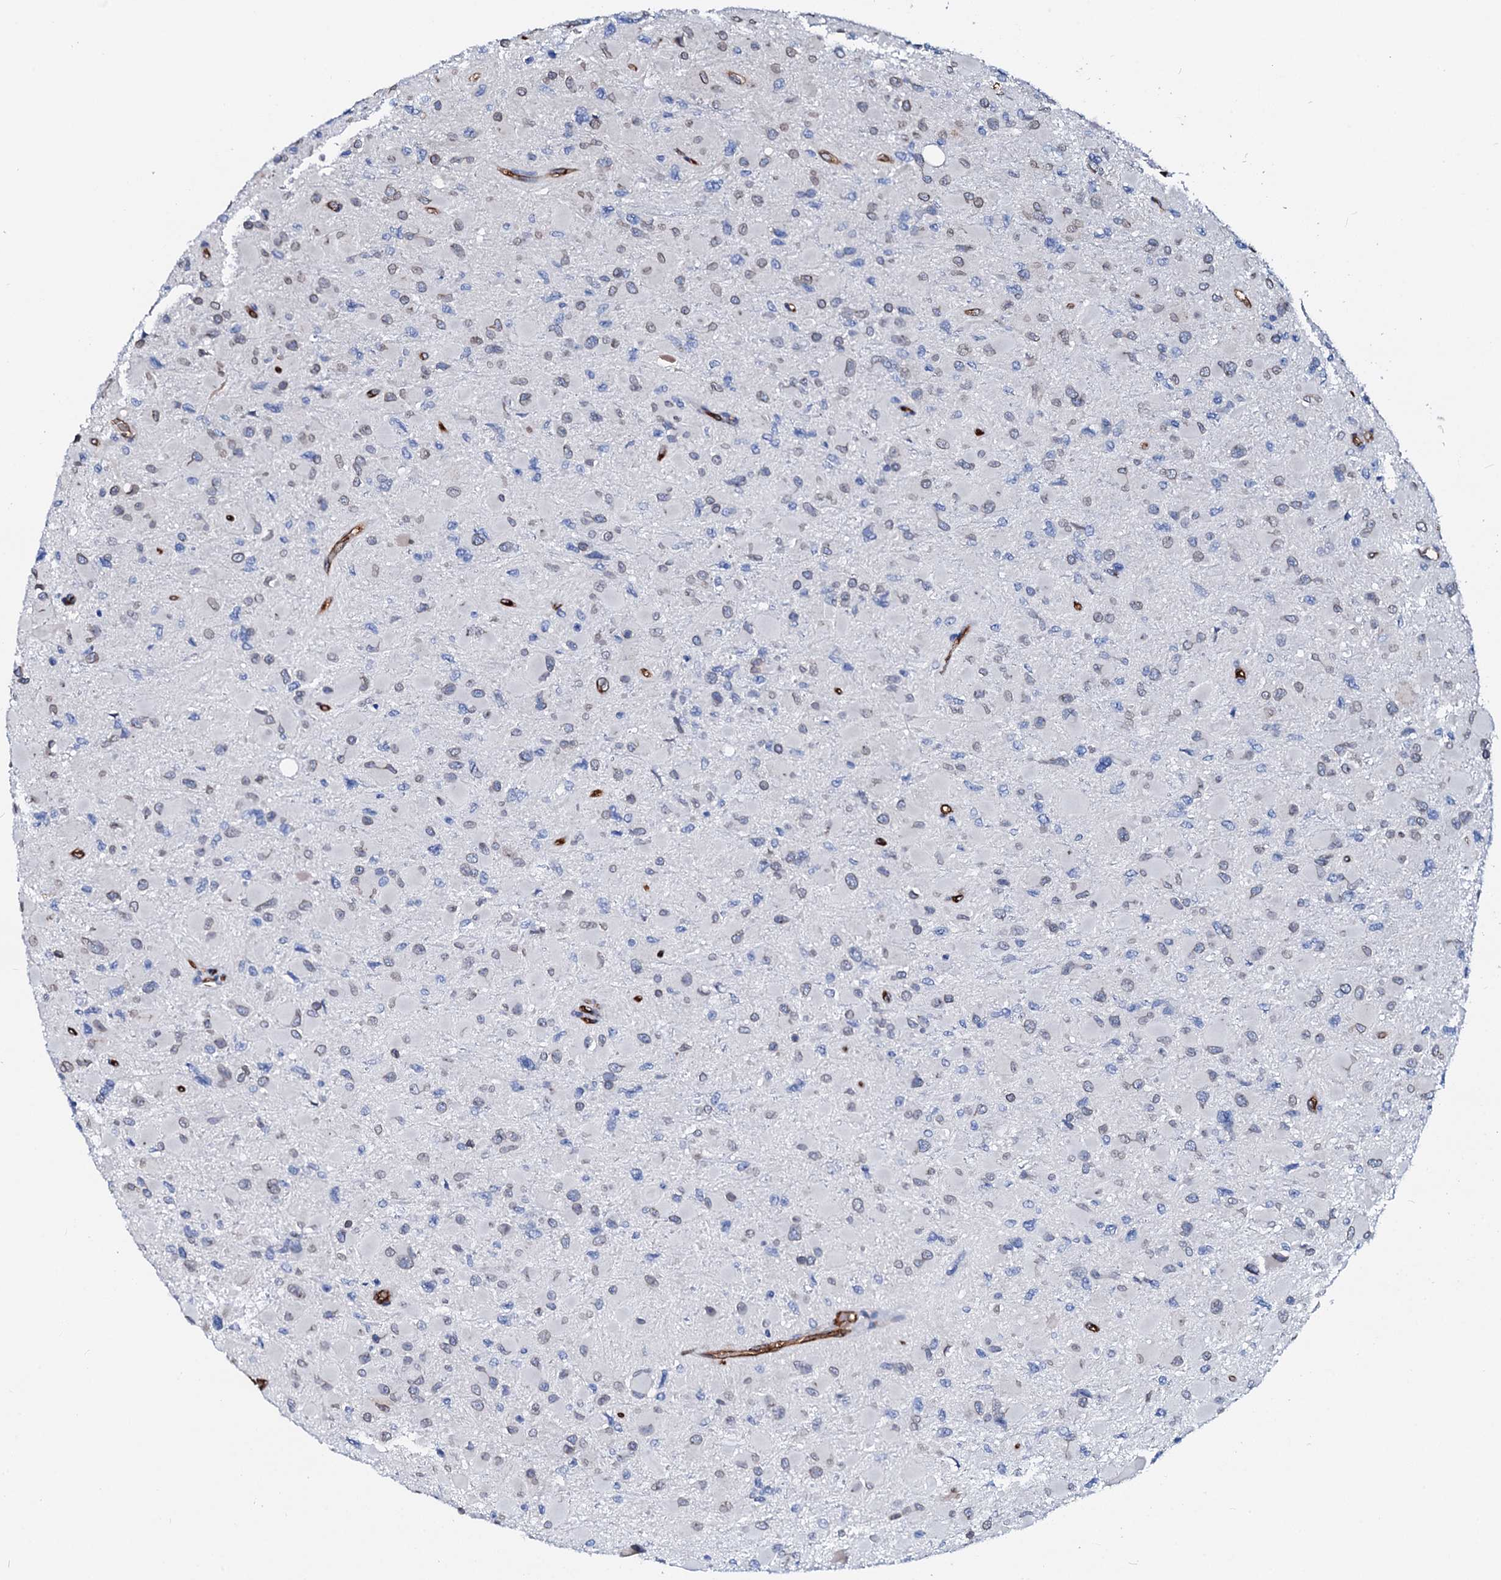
{"staining": {"intensity": "weak", "quantity": "<25%", "location": "cytoplasmic/membranous,nuclear"}, "tissue": "glioma", "cell_type": "Tumor cells", "image_type": "cancer", "snomed": [{"axis": "morphology", "description": "Glioma, malignant, High grade"}, {"axis": "topography", "description": "Cerebral cortex"}], "caption": "Immunohistochemical staining of human malignant glioma (high-grade) reveals no significant positivity in tumor cells.", "gene": "NRP2", "patient": {"sex": "female", "age": 36}}